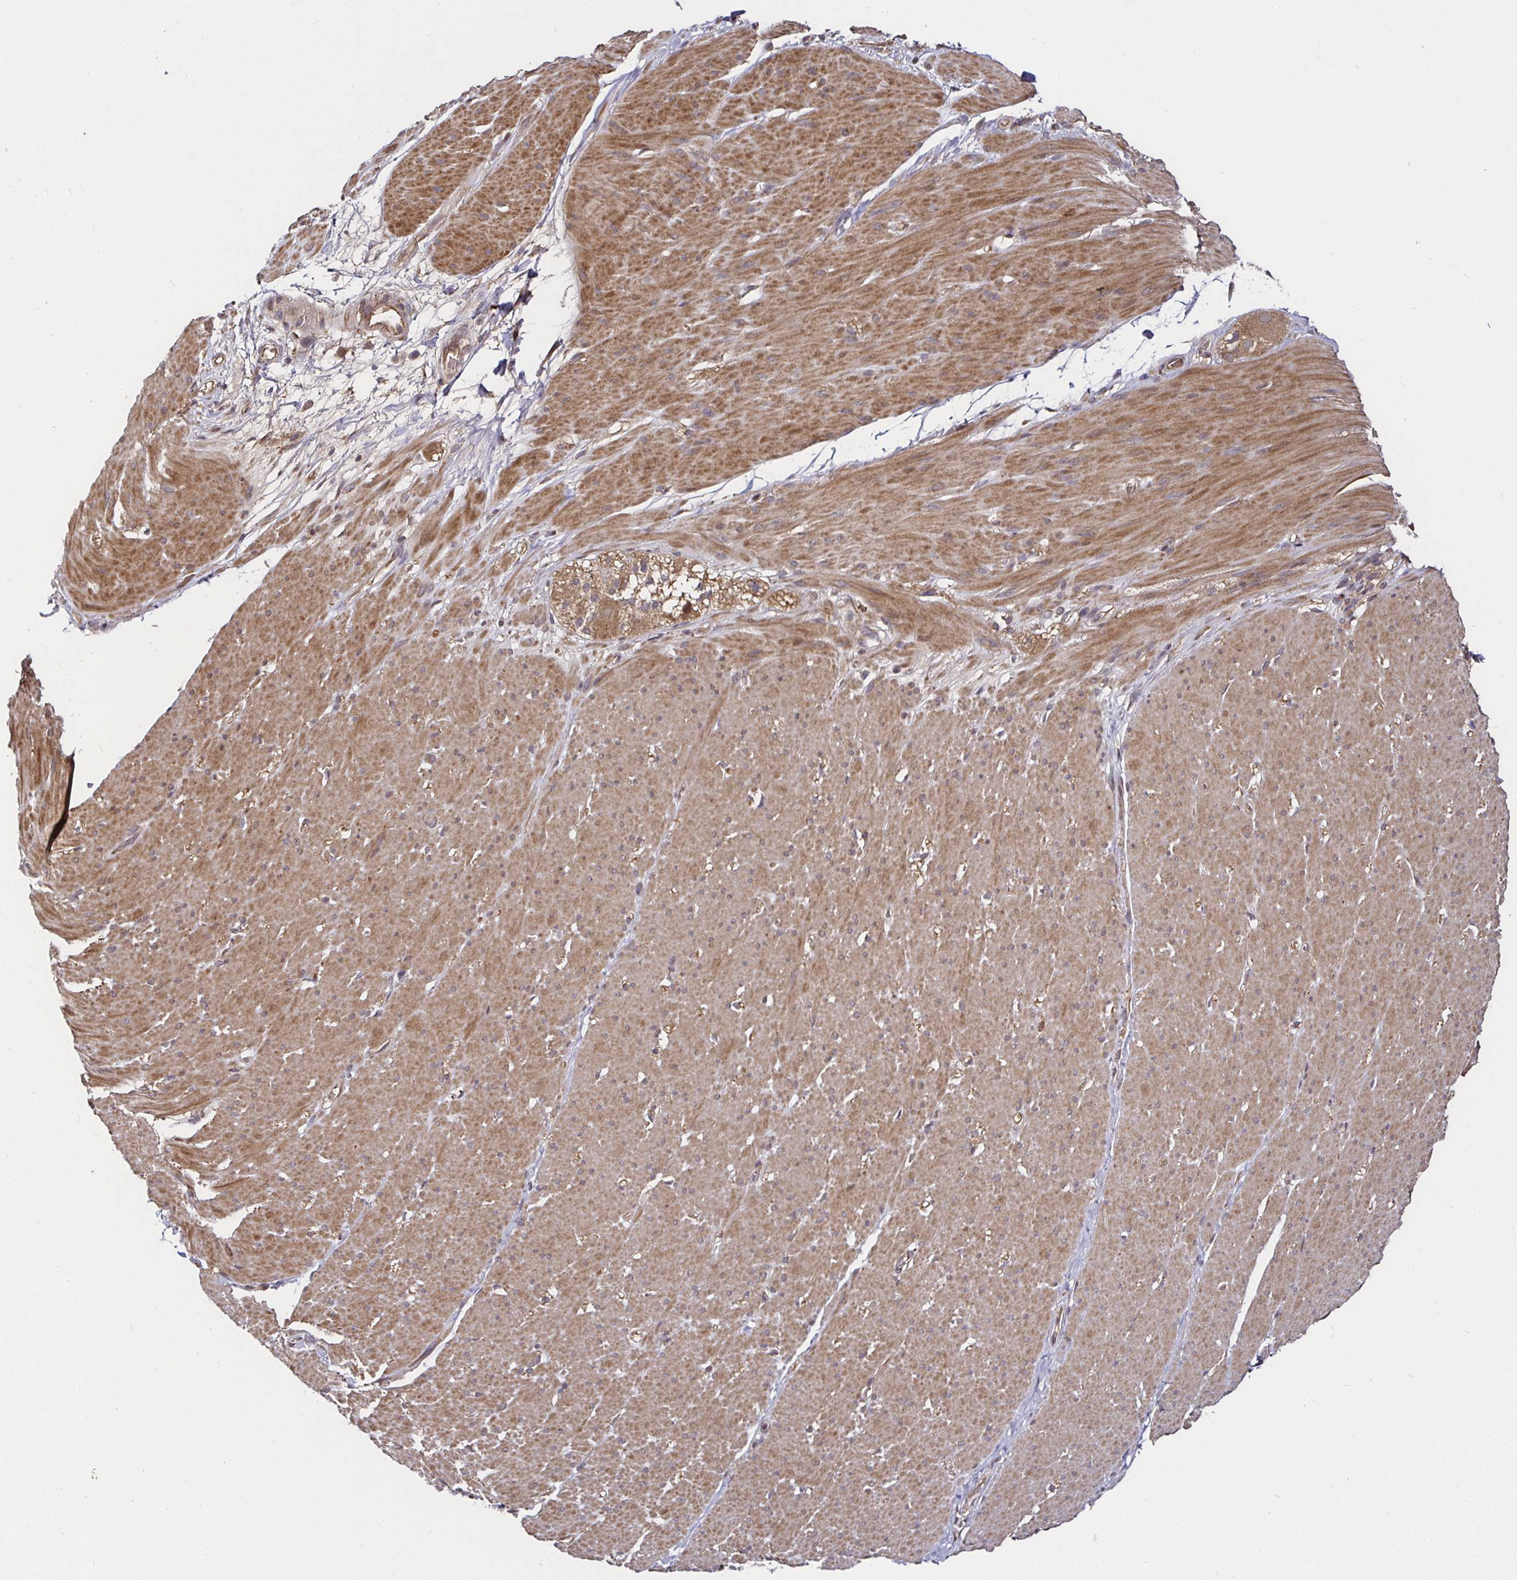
{"staining": {"intensity": "moderate", "quantity": "25%-75%", "location": "cytoplasmic/membranous"}, "tissue": "smooth muscle", "cell_type": "Smooth muscle cells", "image_type": "normal", "snomed": [{"axis": "morphology", "description": "Normal tissue, NOS"}, {"axis": "topography", "description": "Smooth muscle"}, {"axis": "topography", "description": "Rectum"}], "caption": "Protein expression analysis of normal smooth muscle displays moderate cytoplasmic/membranous expression in approximately 25%-75% of smooth muscle cells. The protein is shown in brown color, while the nuclei are stained blue.", "gene": "SMYD3", "patient": {"sex": "male", "age": 53}}